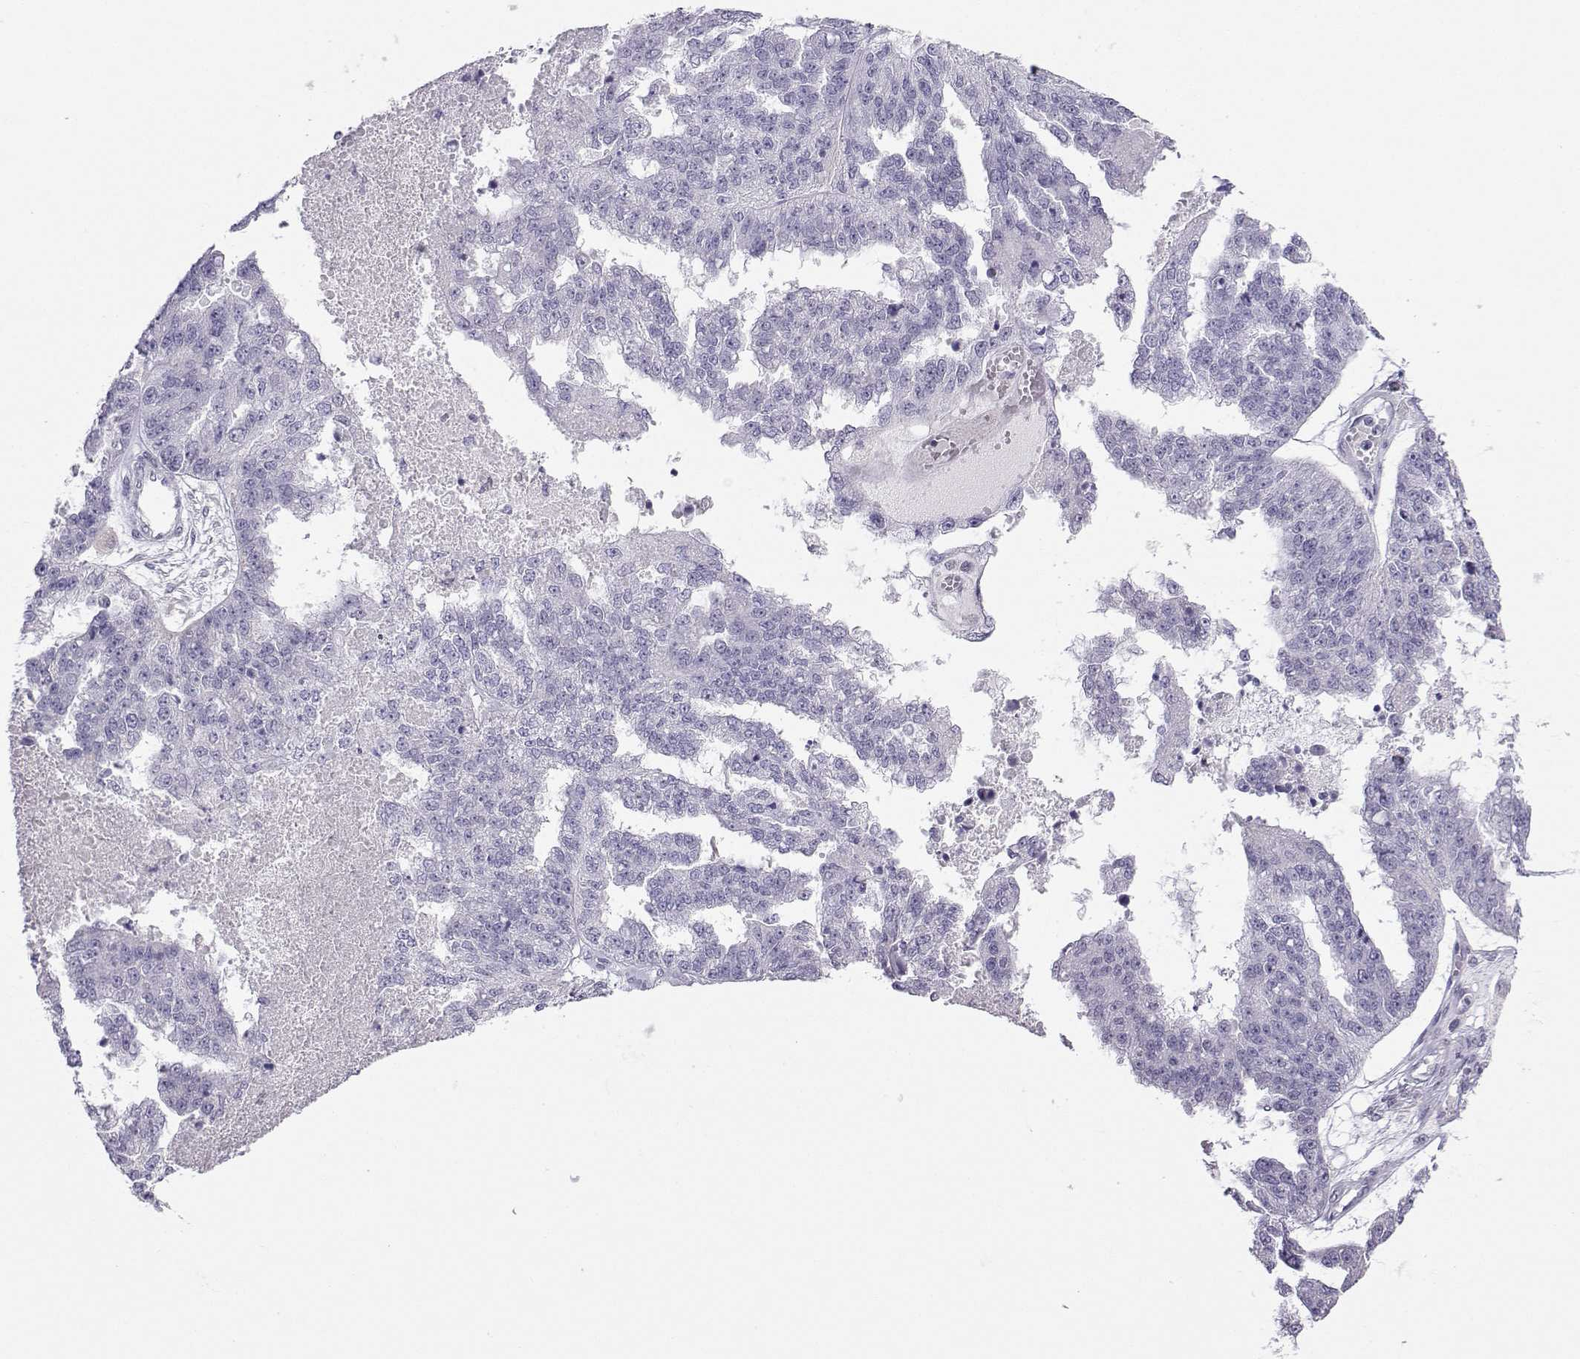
{"staining": {"intensity": "negative", "quantity": "none", "location": "none"}, "tissue": "ovarian cancer", "cell_type": "Tumor cells", "image_type": "cancer", "snomed": [{"axis": "morphology", "description": "Cystadenocarcinoma, serous, NOS"}, {"axis": "topography", "description": "Ovary"}], "caption": "Protein analysis of serous cystadenocarcinoma (ovarian) reveals no significant positivity in tumor cells. (DAB (3,3'-diaminobenzidine) immunohistochemistry (IHC) visualized using brightfield microscopy, high magnification).", "gene": "DCLK3", "patient": {"sex": "female", "age": 58}}